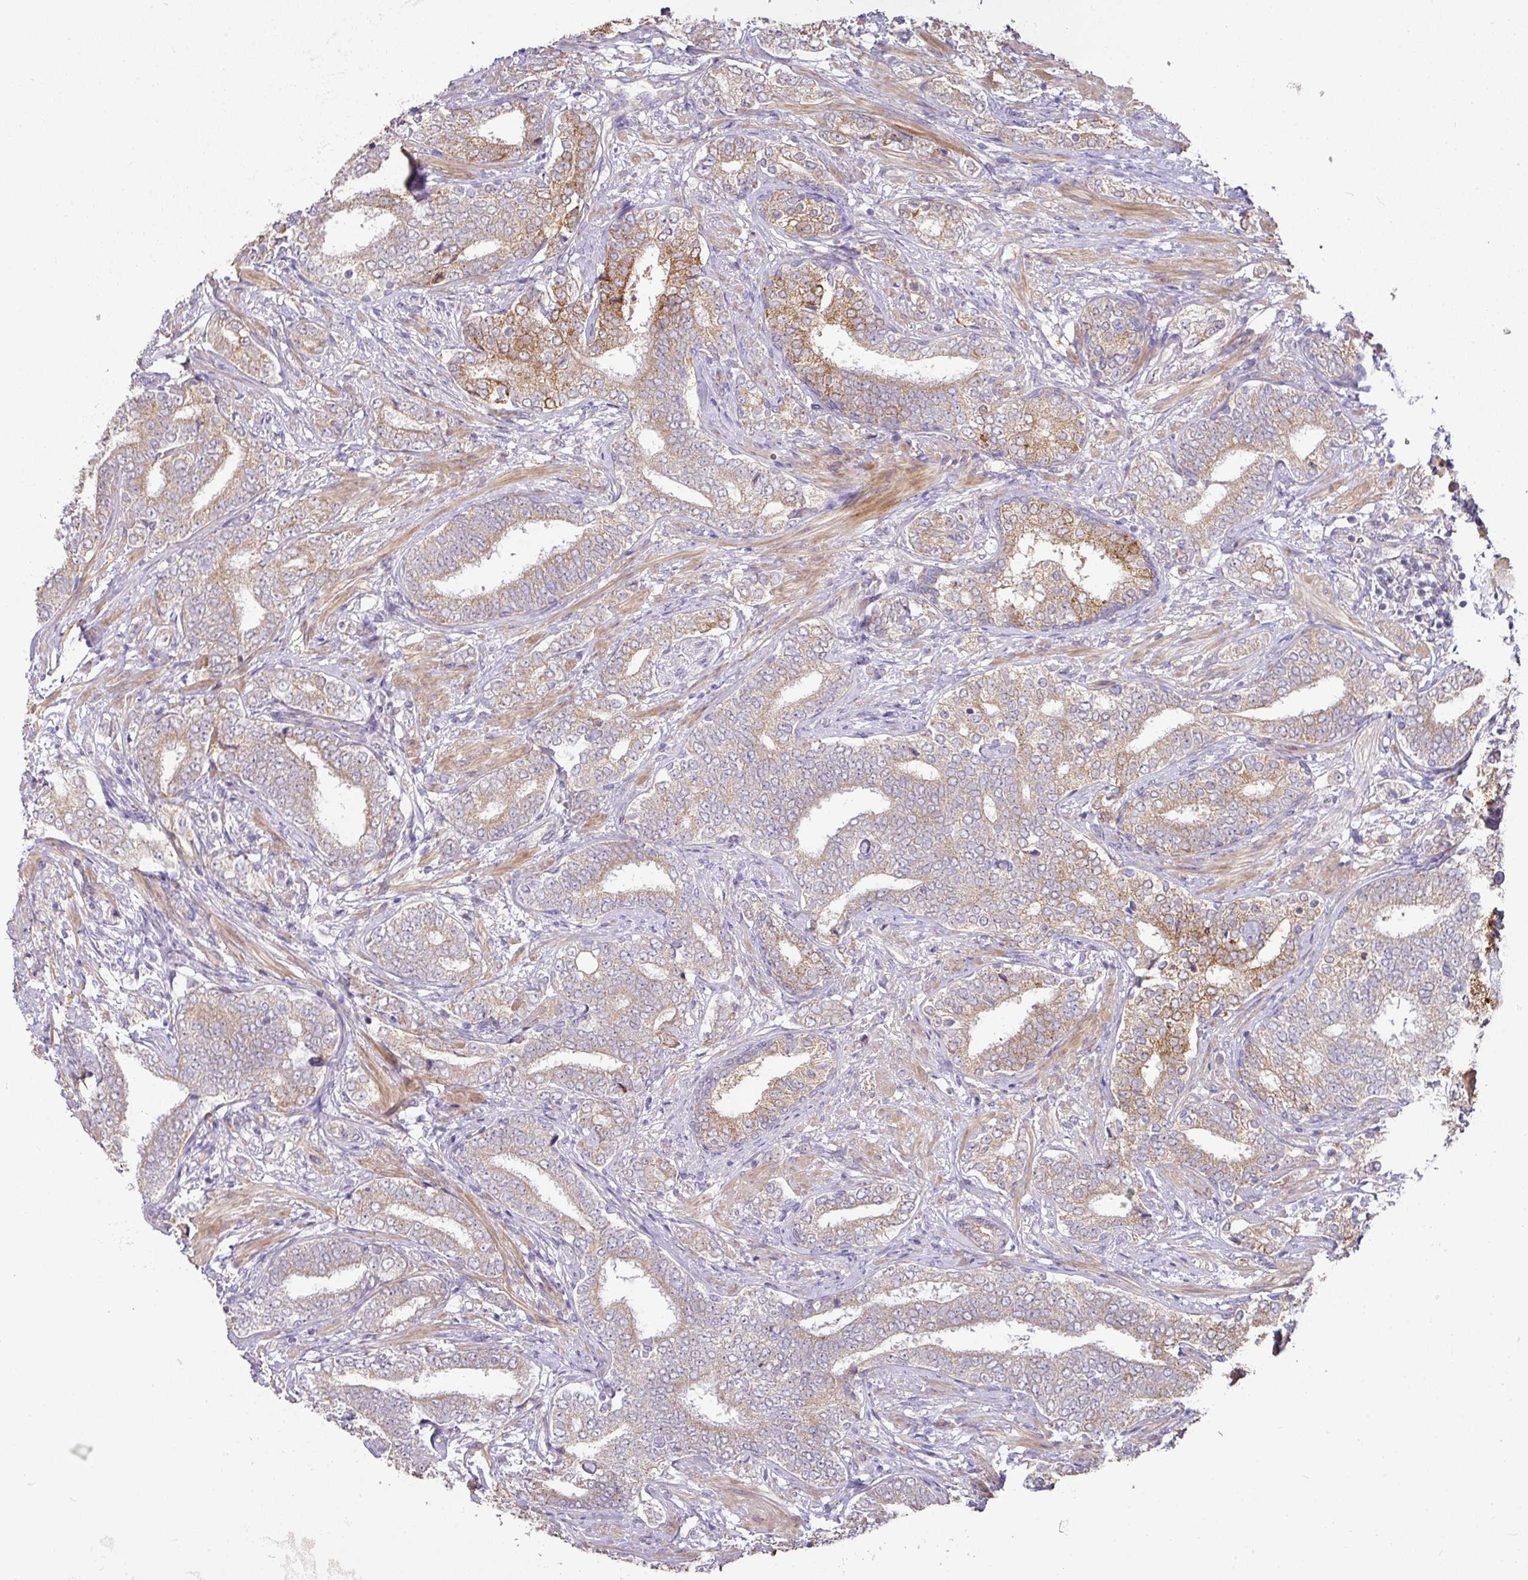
{"staining": {"intensity": "moderate", "quantity": "25%-75%", "location": "cytoplasmic/membranous"}, "tissue": "prostate cancer", "cell_type": "Tumor cells", "image_type": "cancer", "snomed": [{"axis": "morphology", "description": "Adenocarcinoma, High grade"}, {"axis": "topography", "description": "Prostate"}], "caption": "High-grade adenocarcinoma (prostate) stained with immunohistochemistry exhibits moderate cytoplasmic/membranous positivity in approximately 25%-75% of tumor cells.", "gene": "STK35", "patient": {"sex": "male", "age": 72}}